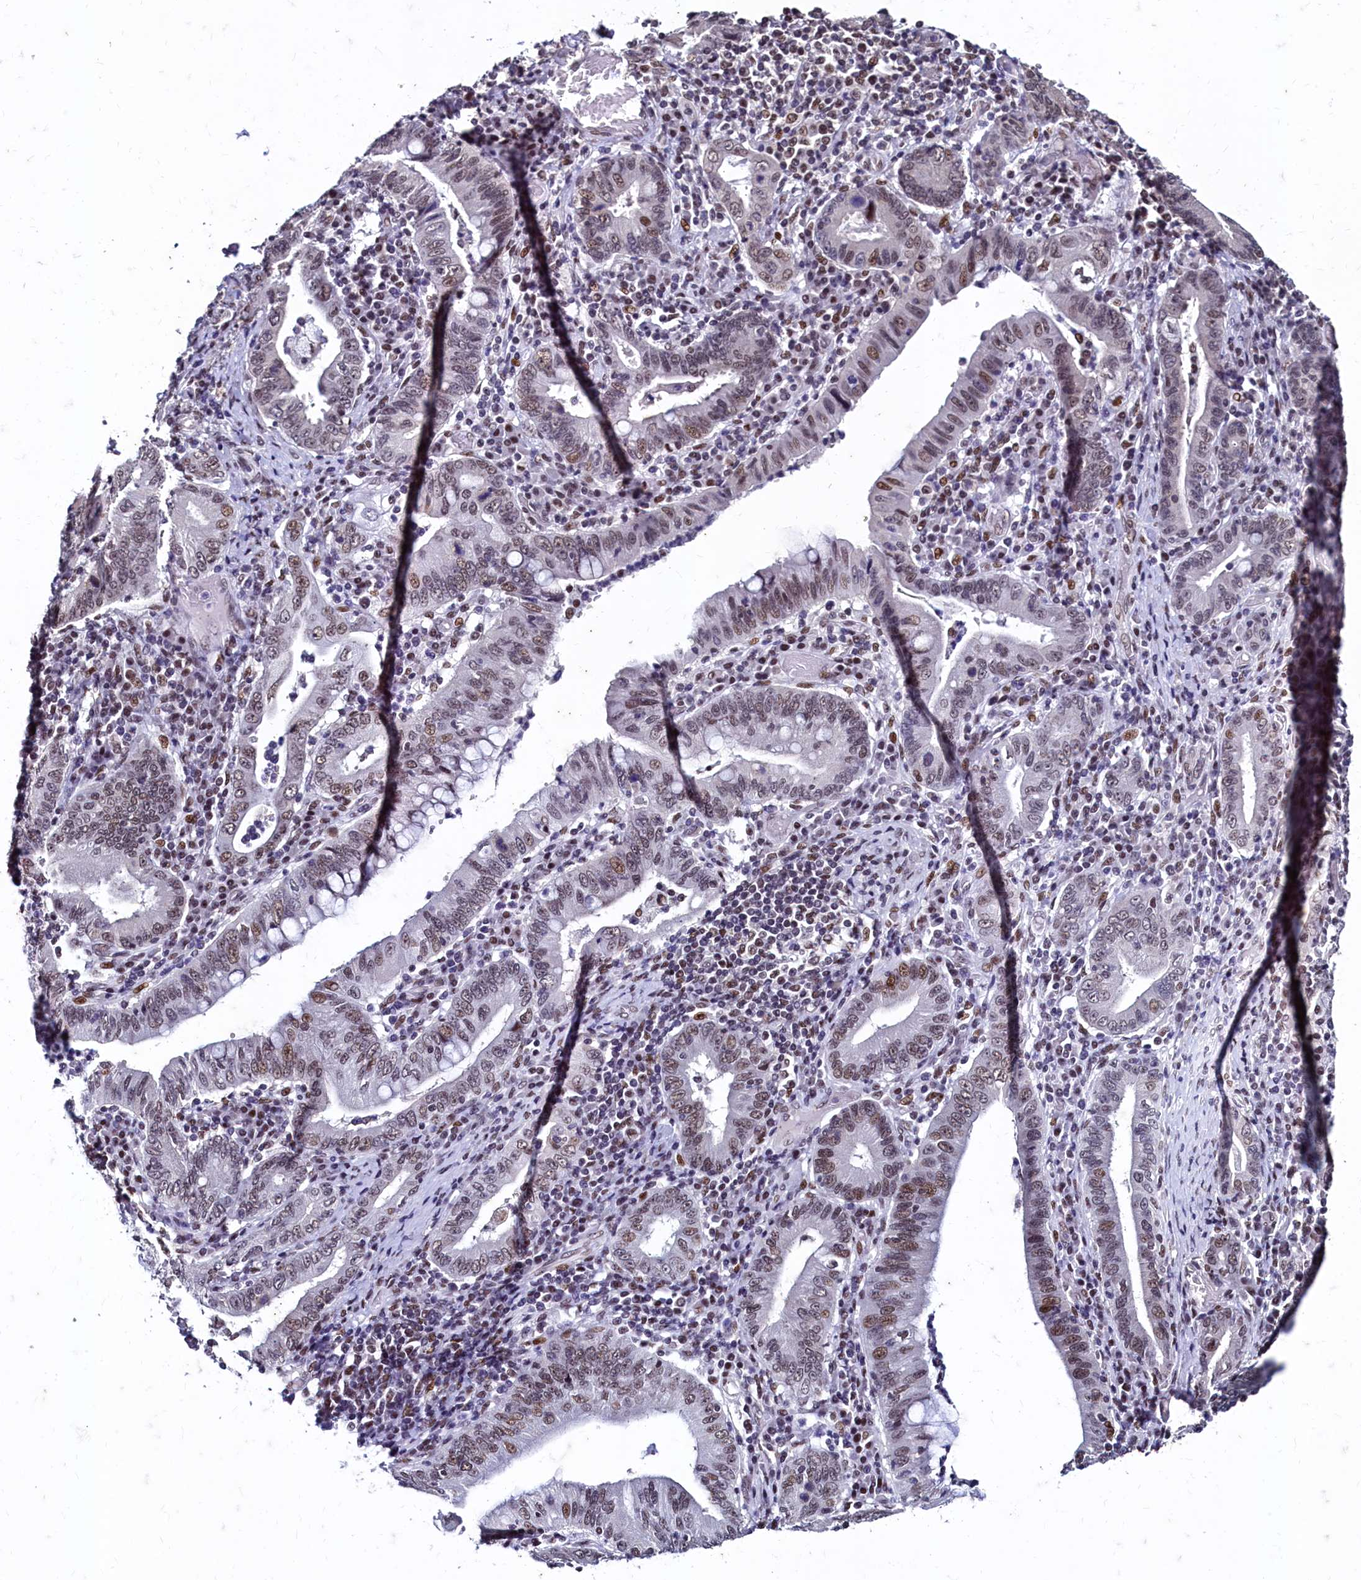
{"staining": {"intensity": "moderate", "quantity": "<25%", "location": "nuclear"}, "tissue": "stomach cancer", "cell_type": "Tumor cells", "image_type": "cancer", "snomed": [{"axis": "morphology", "description": "Normal tissue, NOS"}, {"axis": "morphology", "description": "Adenocarcinoma, NOS"}, {"axis": "topography", "description": "Esophagus"}, {"axis": "topography", "description": "Stomach, upper"}, {"axis": "topography", "description": "Peripheral nerve tissue"}], "caption": "The immunohistochemical stain highlights moderate nuclear positivity in tumor cells of stomach cancer (adenocarcinoma) tissue.", "gene": "CPSF7", "patient": {"sex": "male", "age": 62}}